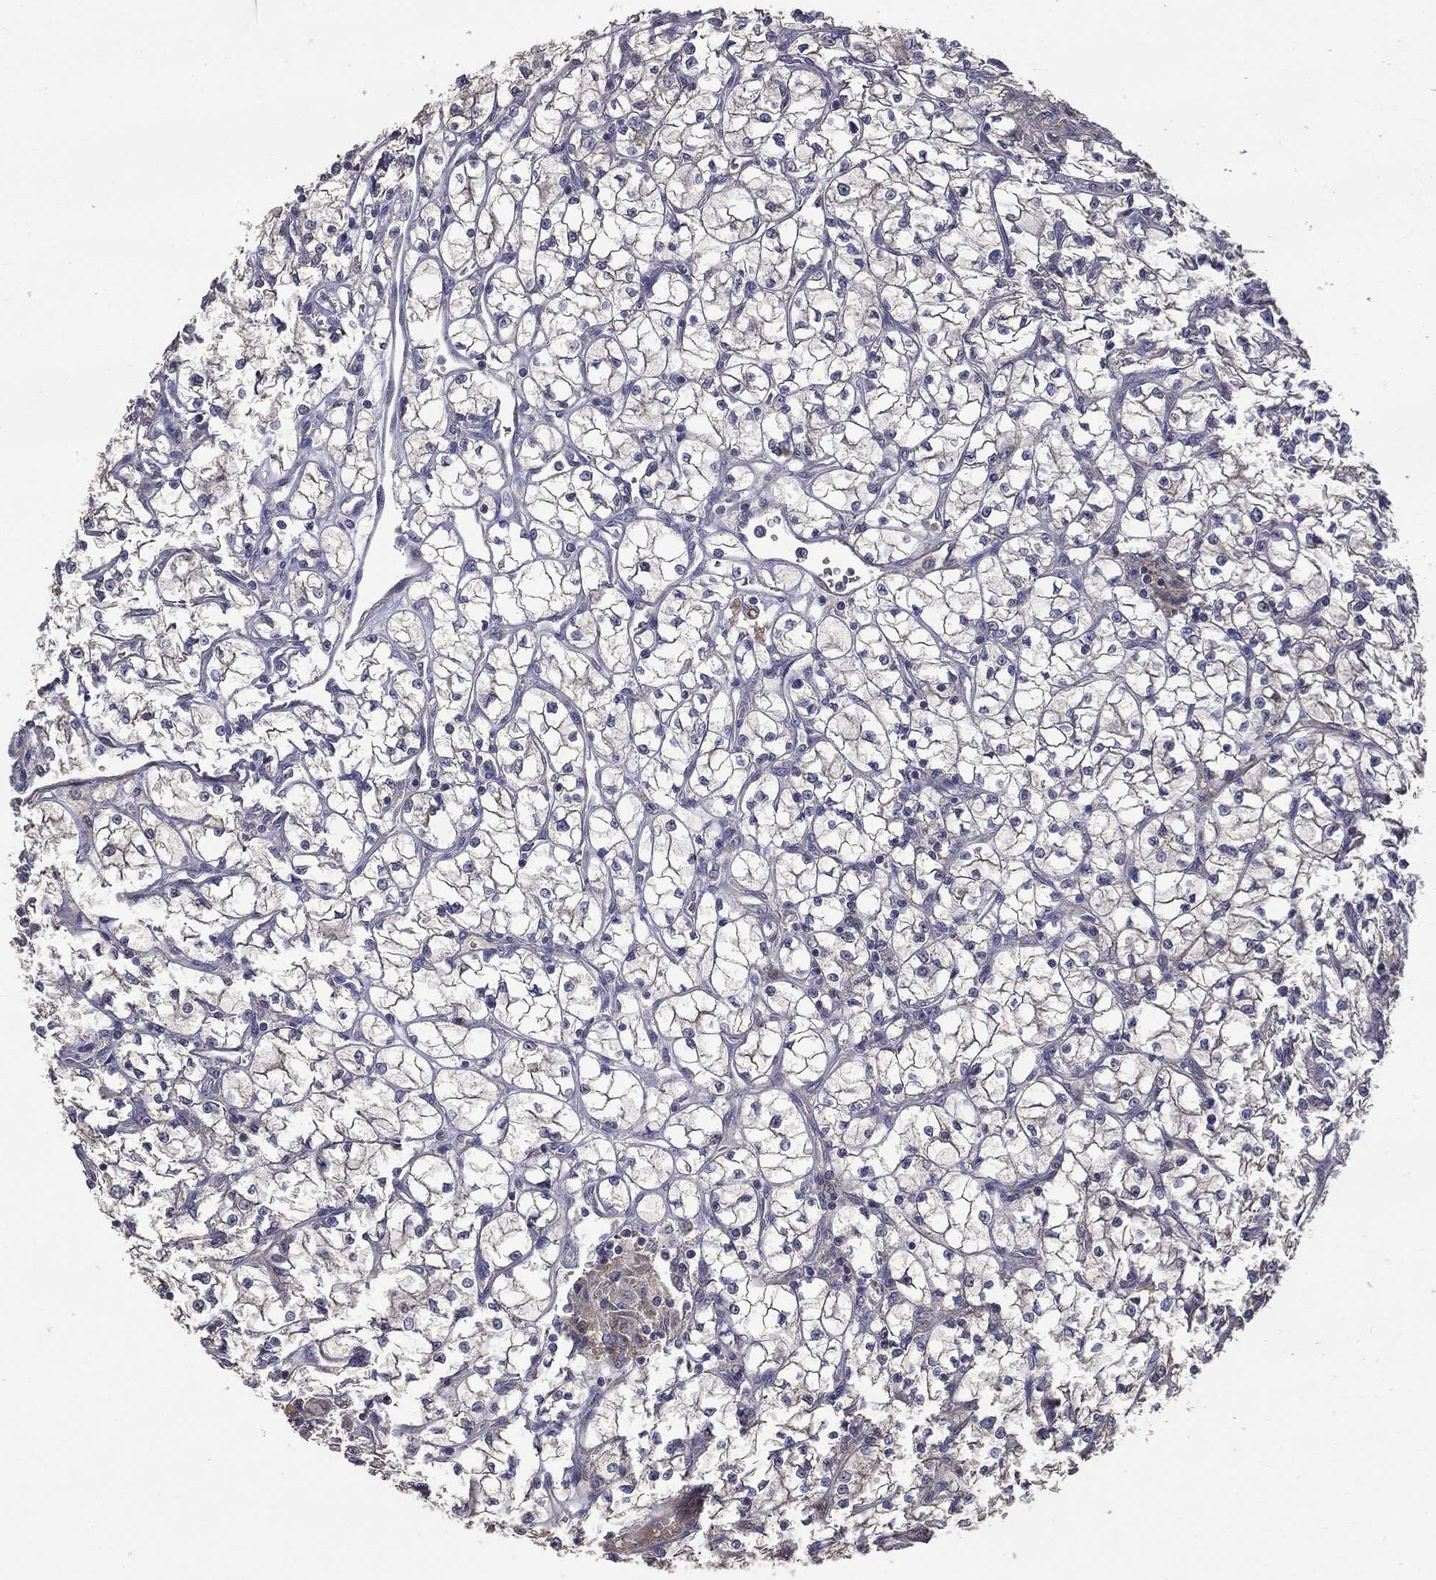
{"staining": {"intensity": "negative", "quantity": "none", "location": "none"}, "tissue": "renal cancer", "cell_type": "Tumor cells", "image_type": "cancer", "snomed": [{"axis": "morphology", "description": "Adenocarcinoma, NOS"}, {"axis": "topography", "description": "Kidney"}], "caption": "Protein analysis of renal cancer displays no significant positivity in tumor cells. (IHC, brightfield microscopy, high magnification).", "gene": "MTOR", "patient": {"sex": "female", "age": 64}}